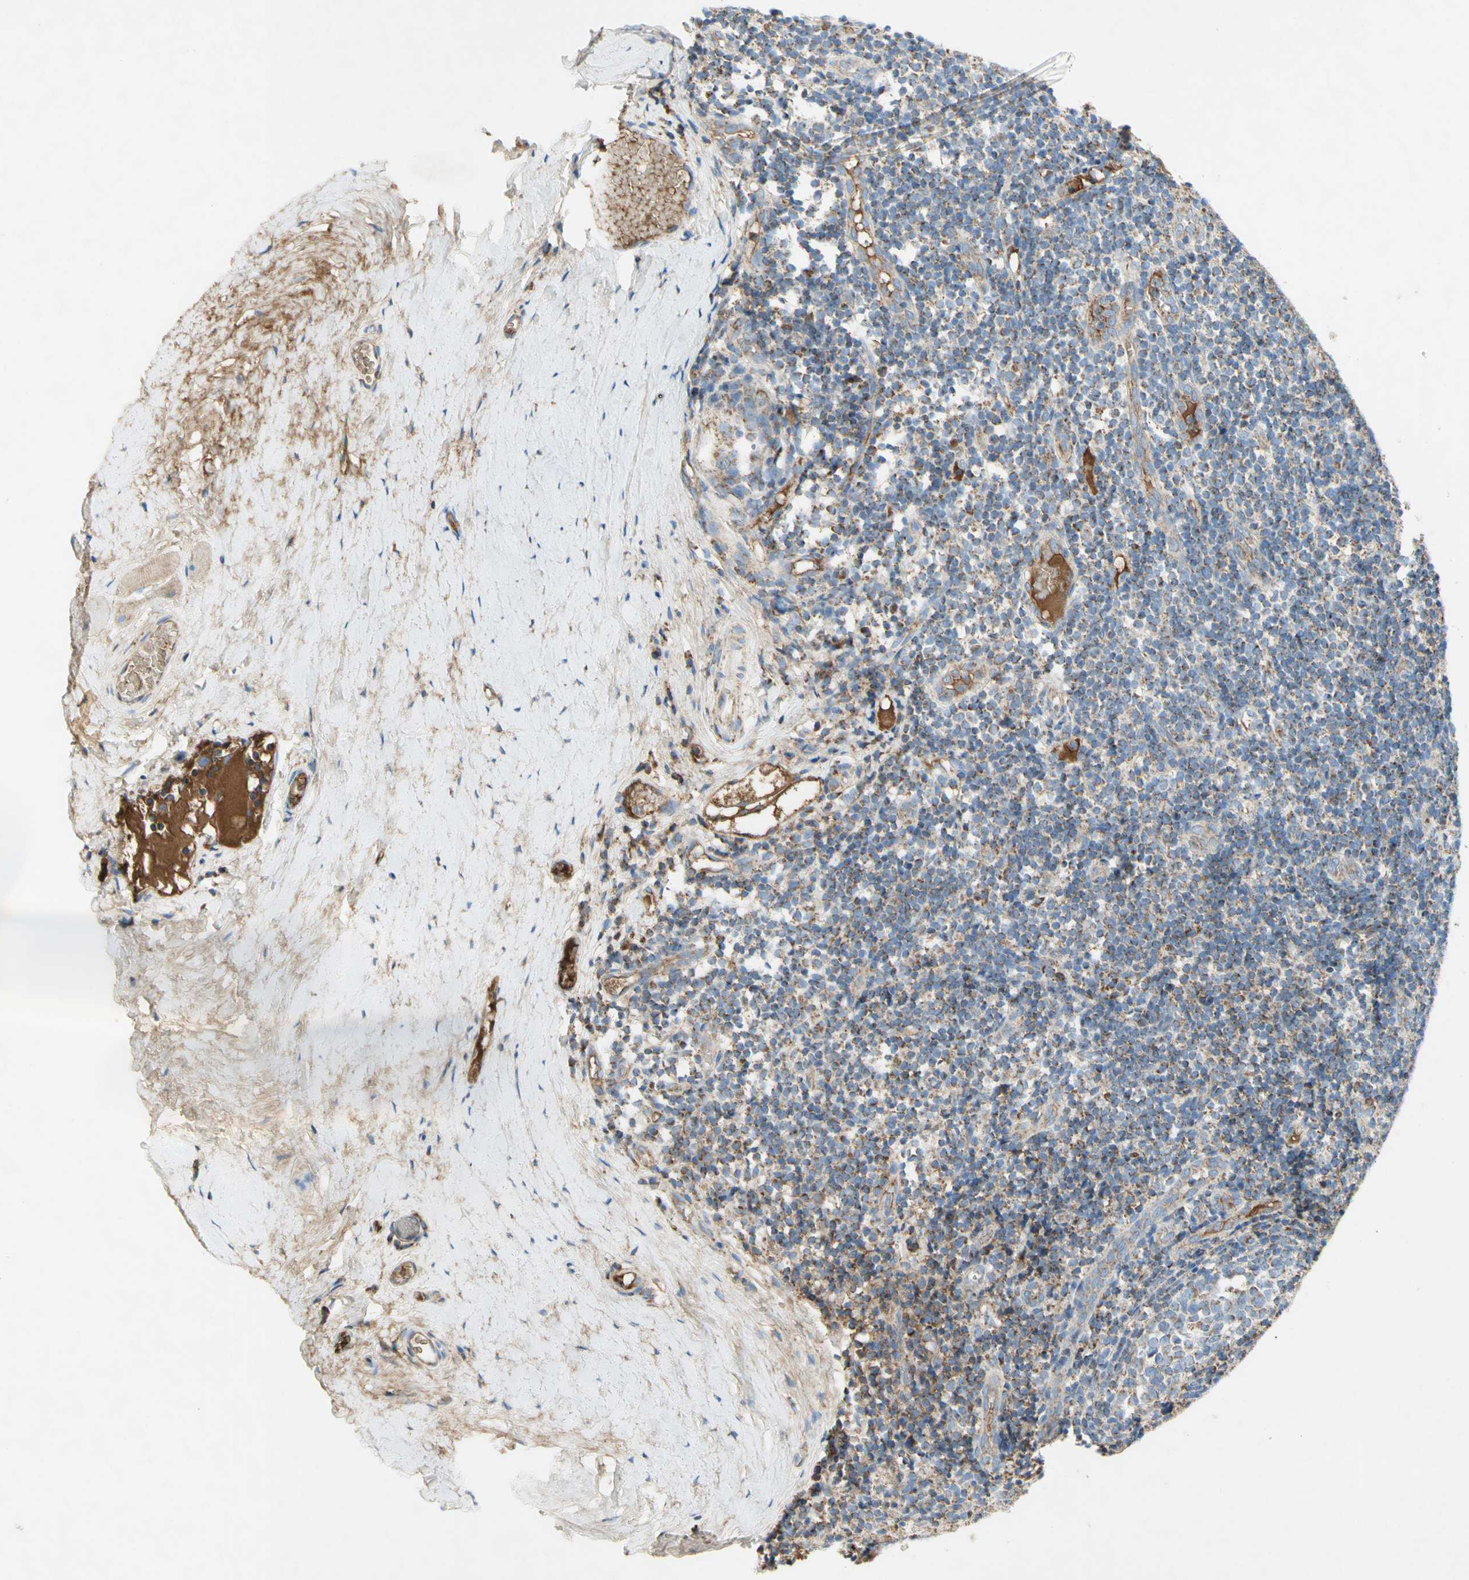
{"staining": {"intensity": "moderate", "quantity": ">75%", "location": "cytoplasmic/membranous"}, "tissue": "tonsil", "cell_type": "Germinal center cells", "image_type": "normal", "snomed": [{"axis": "morphology", "description": "Normal tissue, NOS"}, {"axis": "topography", "description": "Tonsil"}], "caption": "High-power microscopy captured an immunohistochemistry (IHC) image of unremarkable tonsil, revealing moderate cytoplasmic/membranous expression in about >75% of germinal center cells.", "gene": "SDHB", "patient": {"sex": "female", "age": 19}}